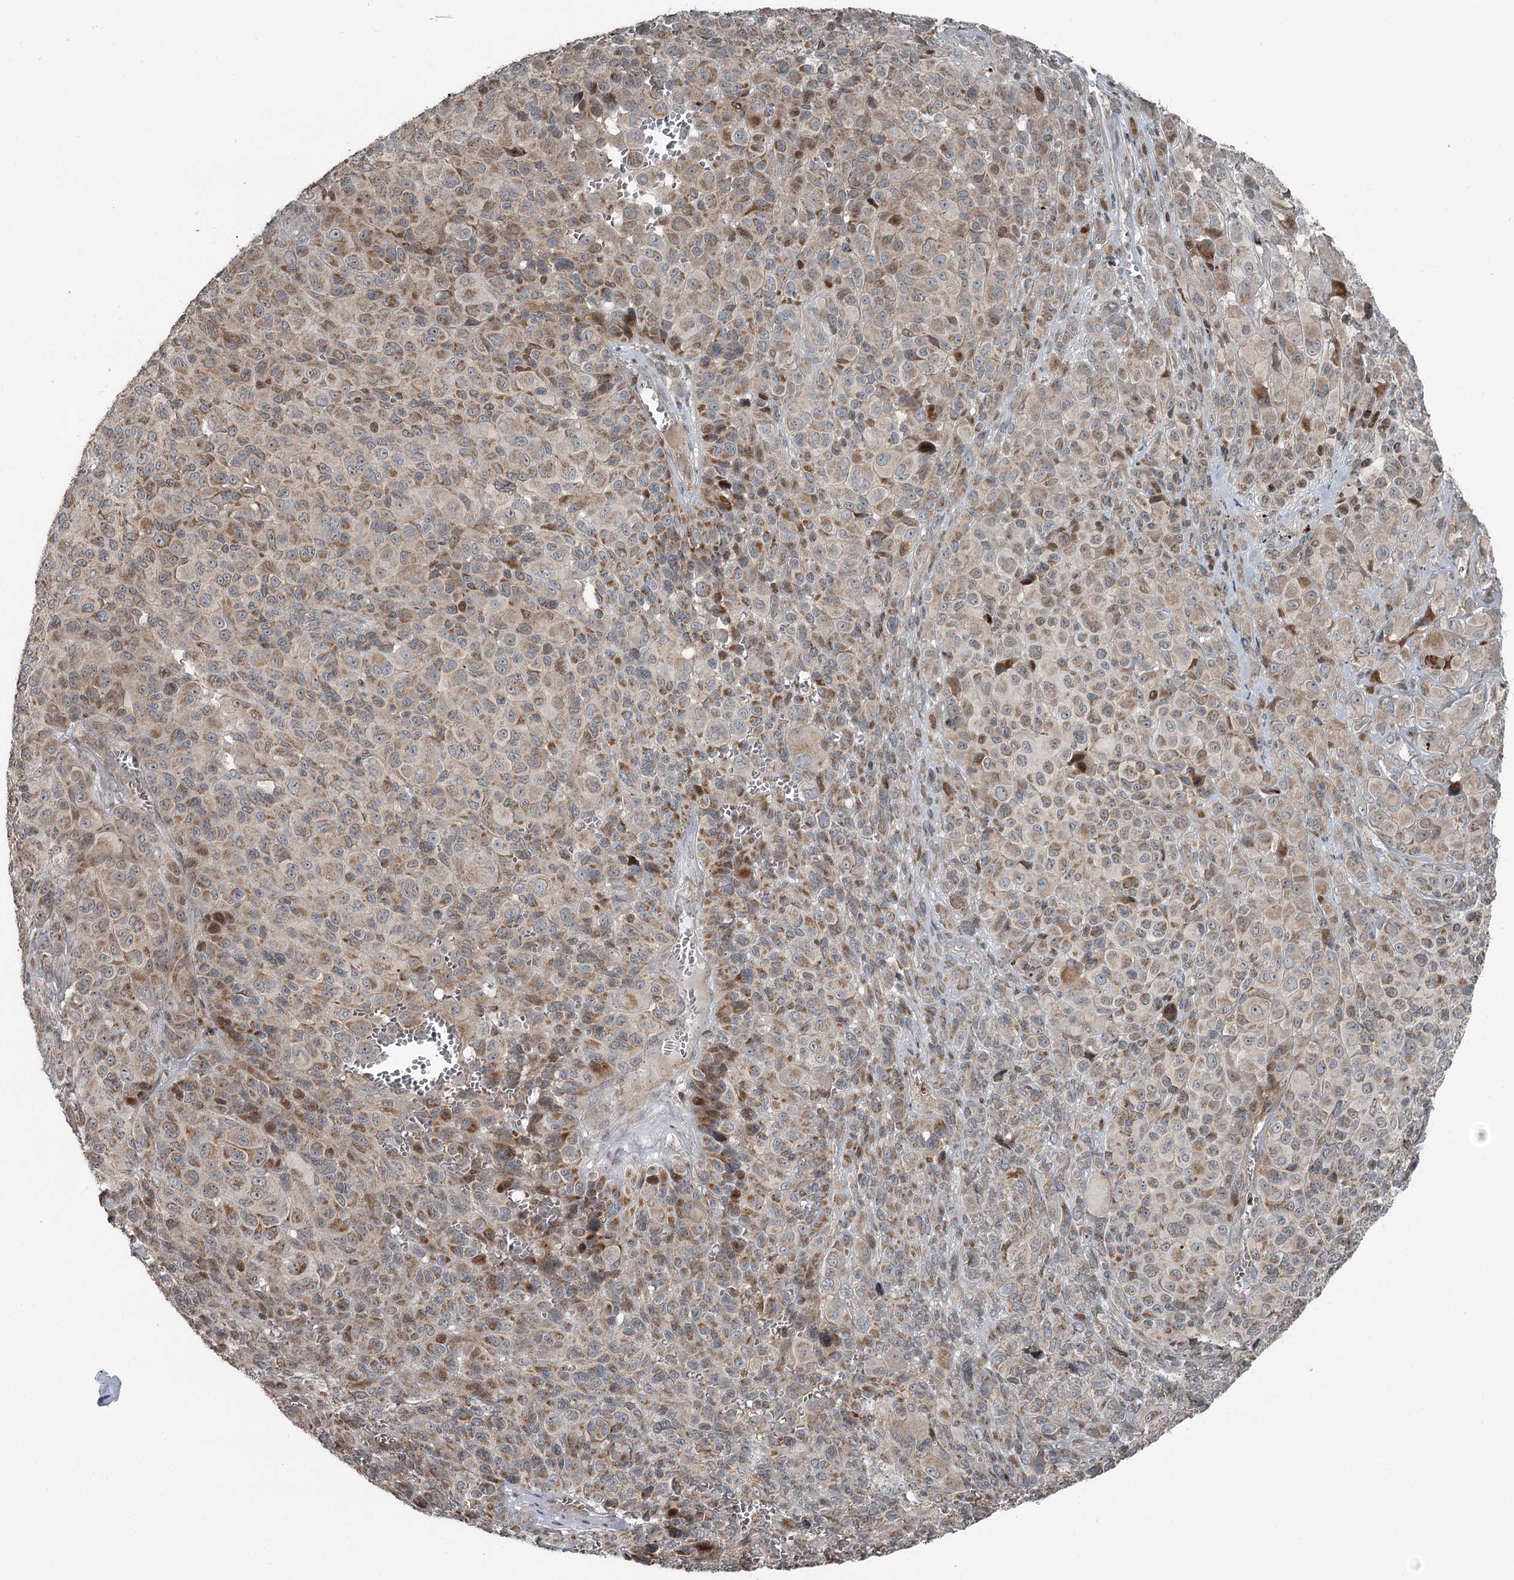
{"staining": {"intensity": "moderate", "quantity": "25%-75%", "location": "cytoplasmic/membranous"}, "tissue": "melanoma", "cell_type": "Tumor cells", "image_type": "cancer", "snomed": [{"axis": "morphology", "description": "Malignant melanoma, NOS"}, {"axis": "topography", "description": "Skin of trunk"}], "caption": "Immunohistochemistry photomicrograph of human malignant melanoma stained for a protein (brown), which demonstrates medium levels of moderate cytoplasmic/membranous positivity in about 25%-75% of tumor cells.", "gene": "RASSF8", "patient": {"sex": "male", "age": 71}}